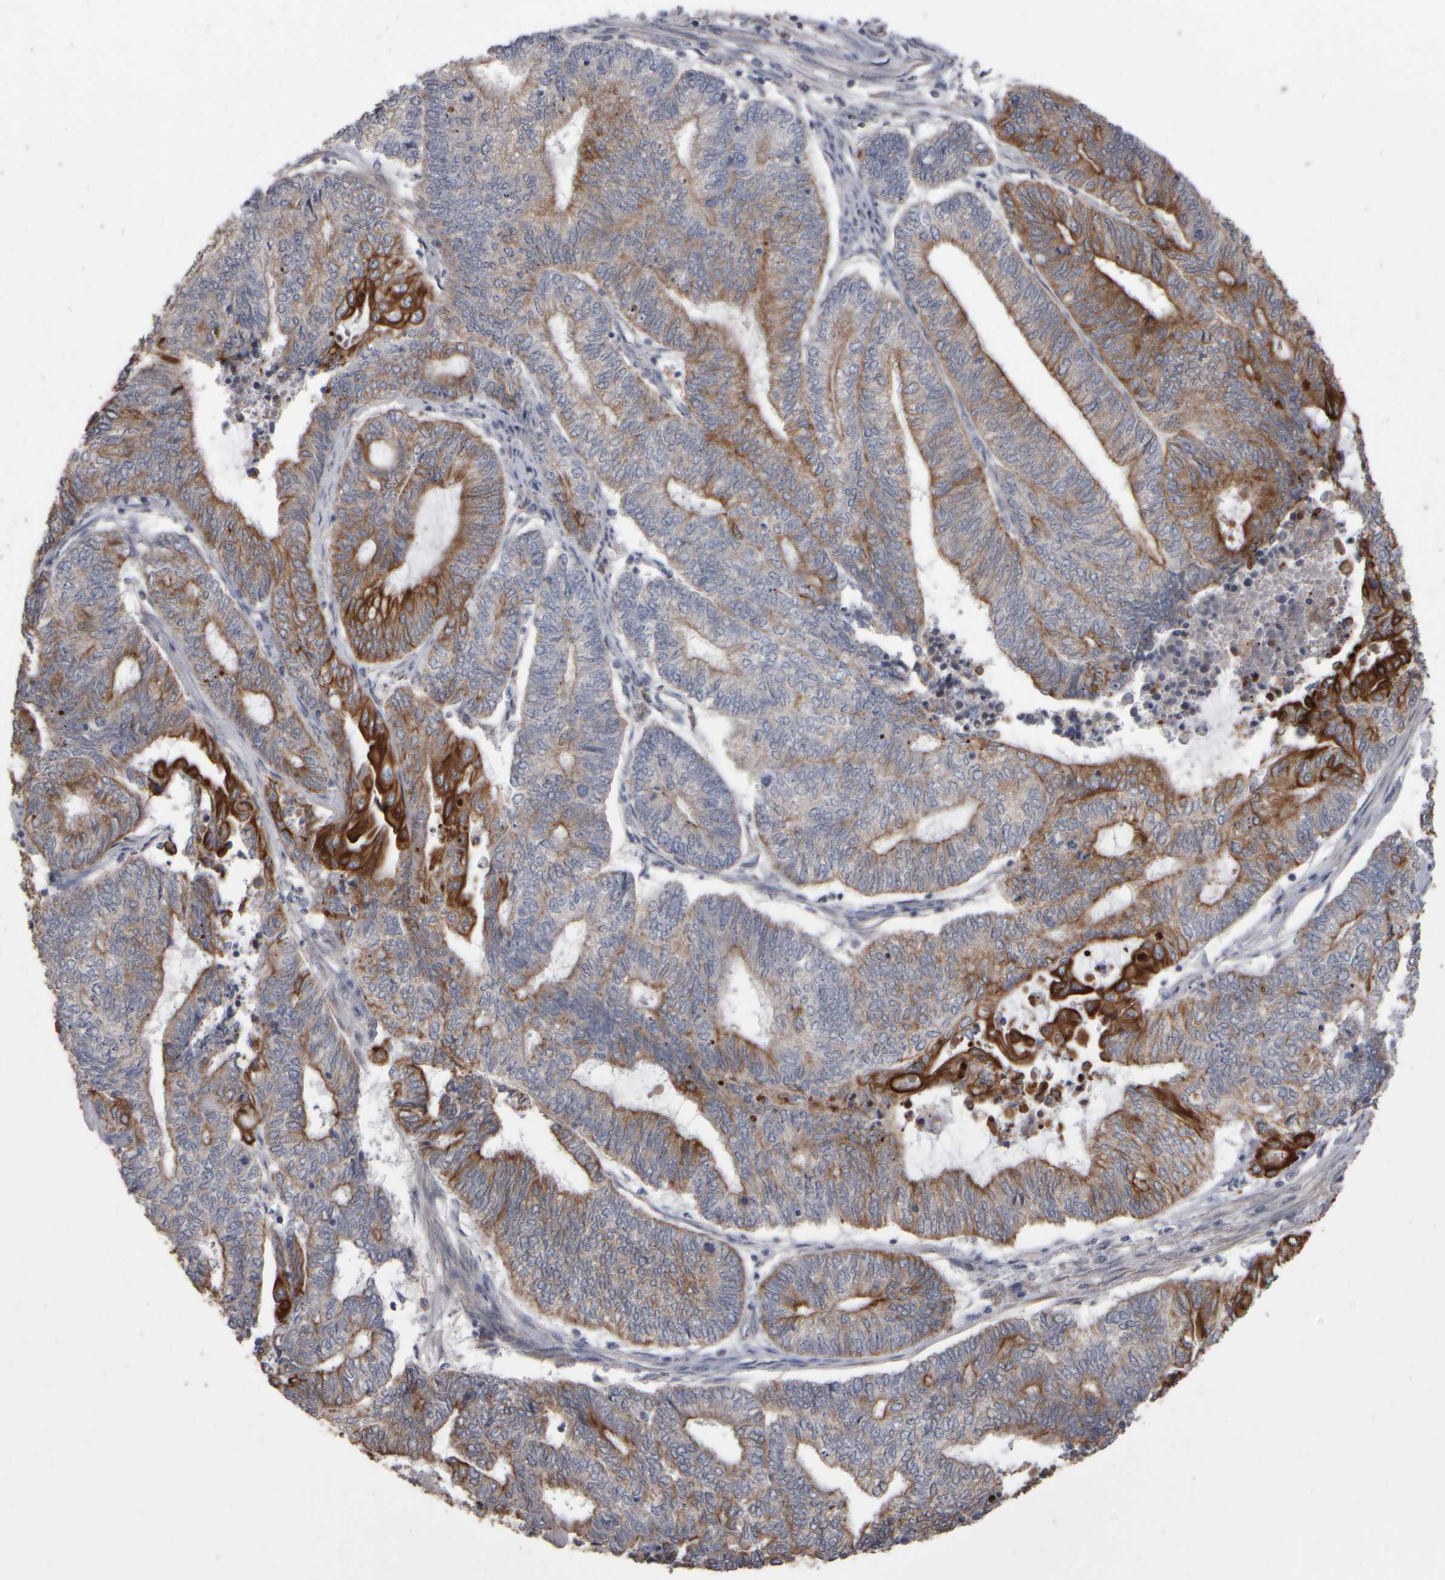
{"staining": {"intensity": "strong", "quantity": ">75%", "location": "cytoplasmic/membranous"}, "tissue": "endometrial cancer", "cell_type": "Tumor cells", "image_type": "cancer", "snomed": [{"axis": "morphology", "description": "Adenocarcinoma, NOS"}, {"axis": "topography", "description": "Uterus"}, {"axis": "topography", "description": "Endometrium"}], "caption": "Human endometrial cancer (adenocarcinoma) stained for a protein (brown) reveals strong cytoplasmic/membranous positive staining in about >75% of tumor cells.", "gene": "EPHX2", "patient": {"sex": "female", "age": 70}}